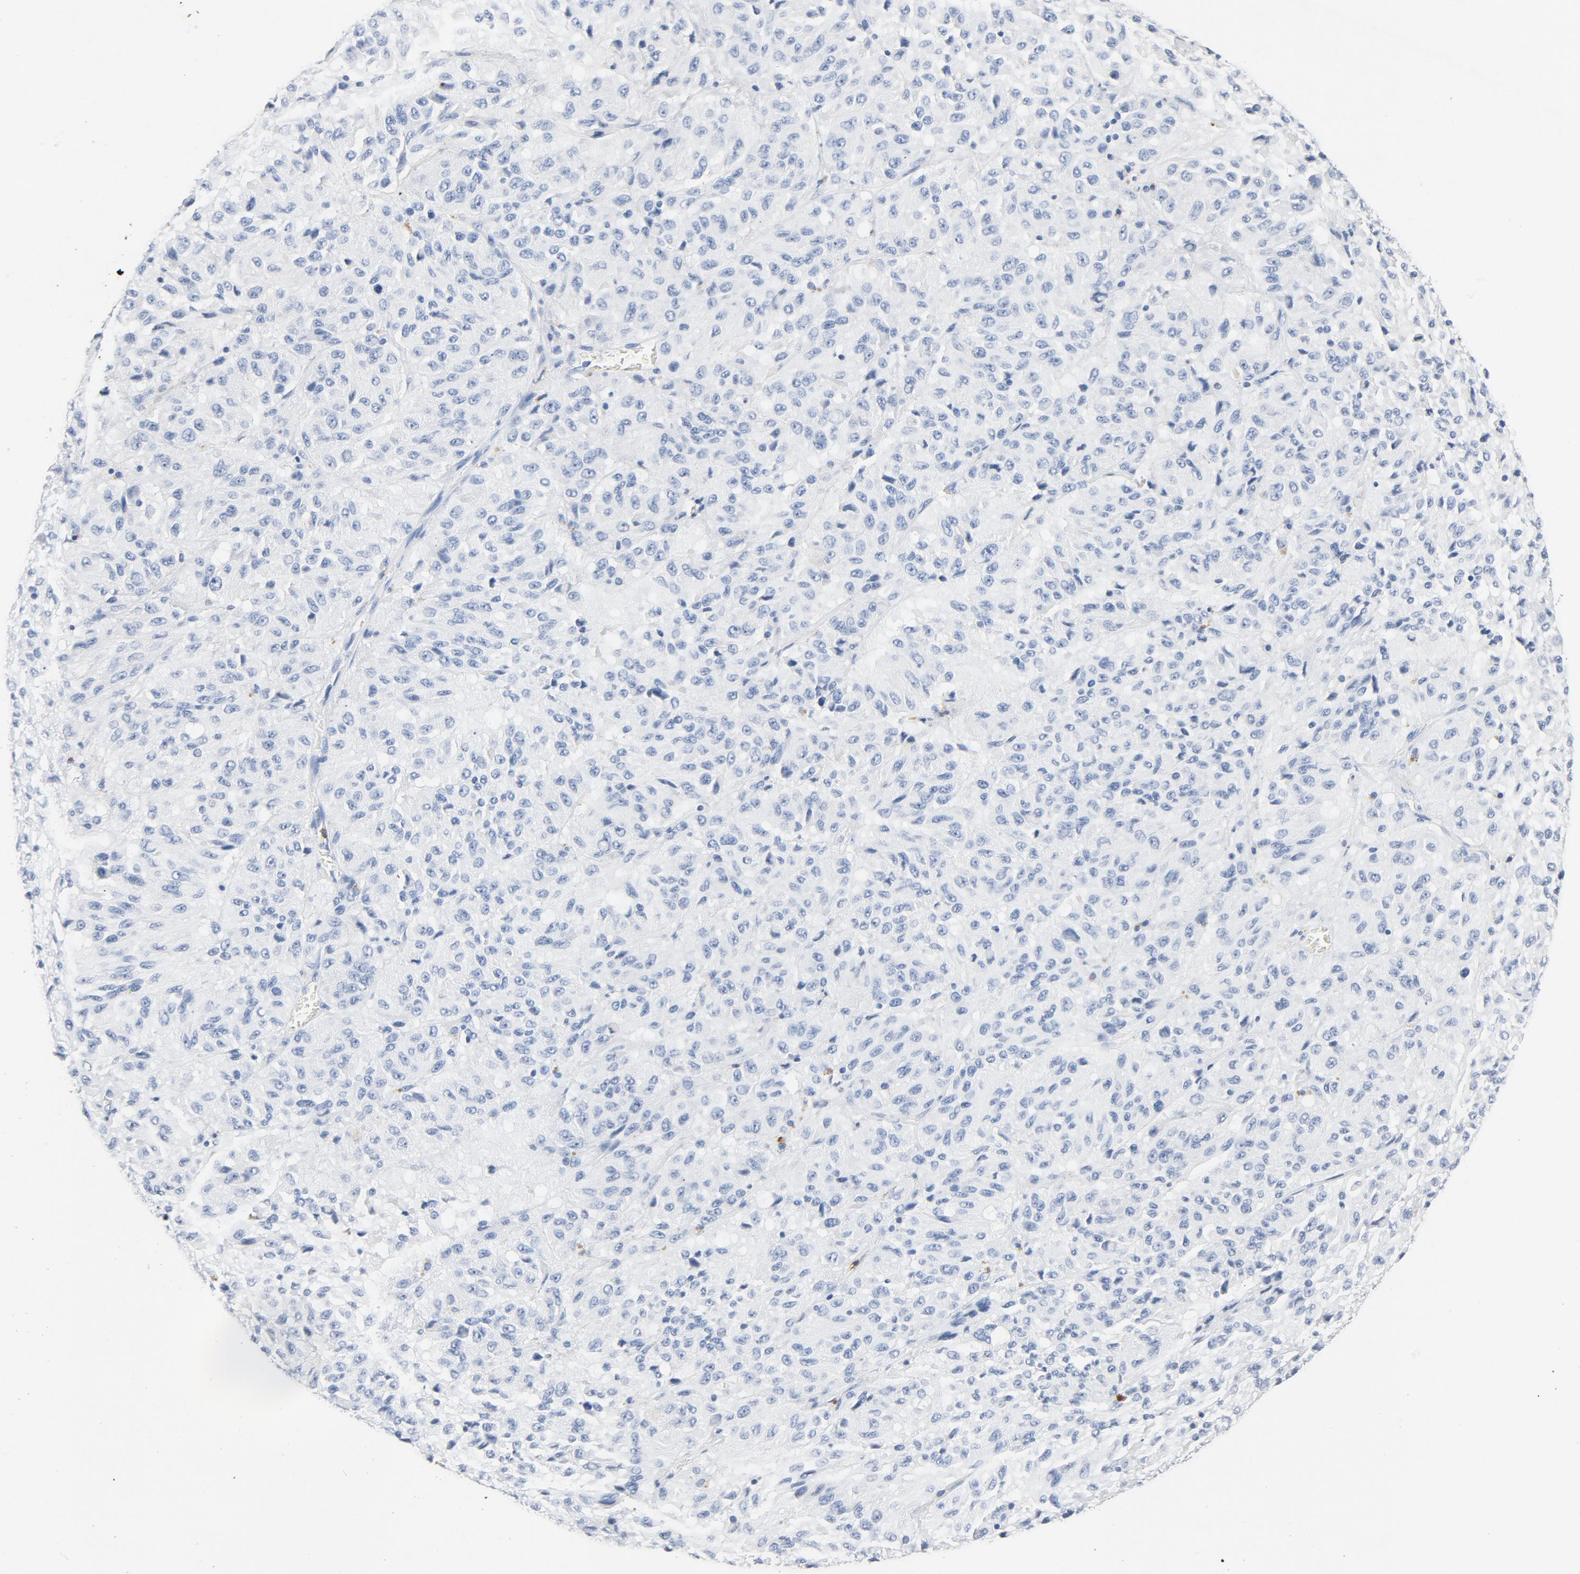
{"staining": {"intensity": "negative", "quantity": "none", "location": "none"}, "tissue": "melanoma", "cell_type": "Tumor cells", "image_type": "cancer", "snomed": [{"axis": "morphology", "description": "Malignant melanoma, Metastatic site"}, {"axis": "topography", "description": "Lung"}], "caption": "Tumor cells are negative for brown protein staining in melanoma. Nuclei are stained in blue.", "gene": "PTPRB", "patient": {"sex": "male", "age": 64}}